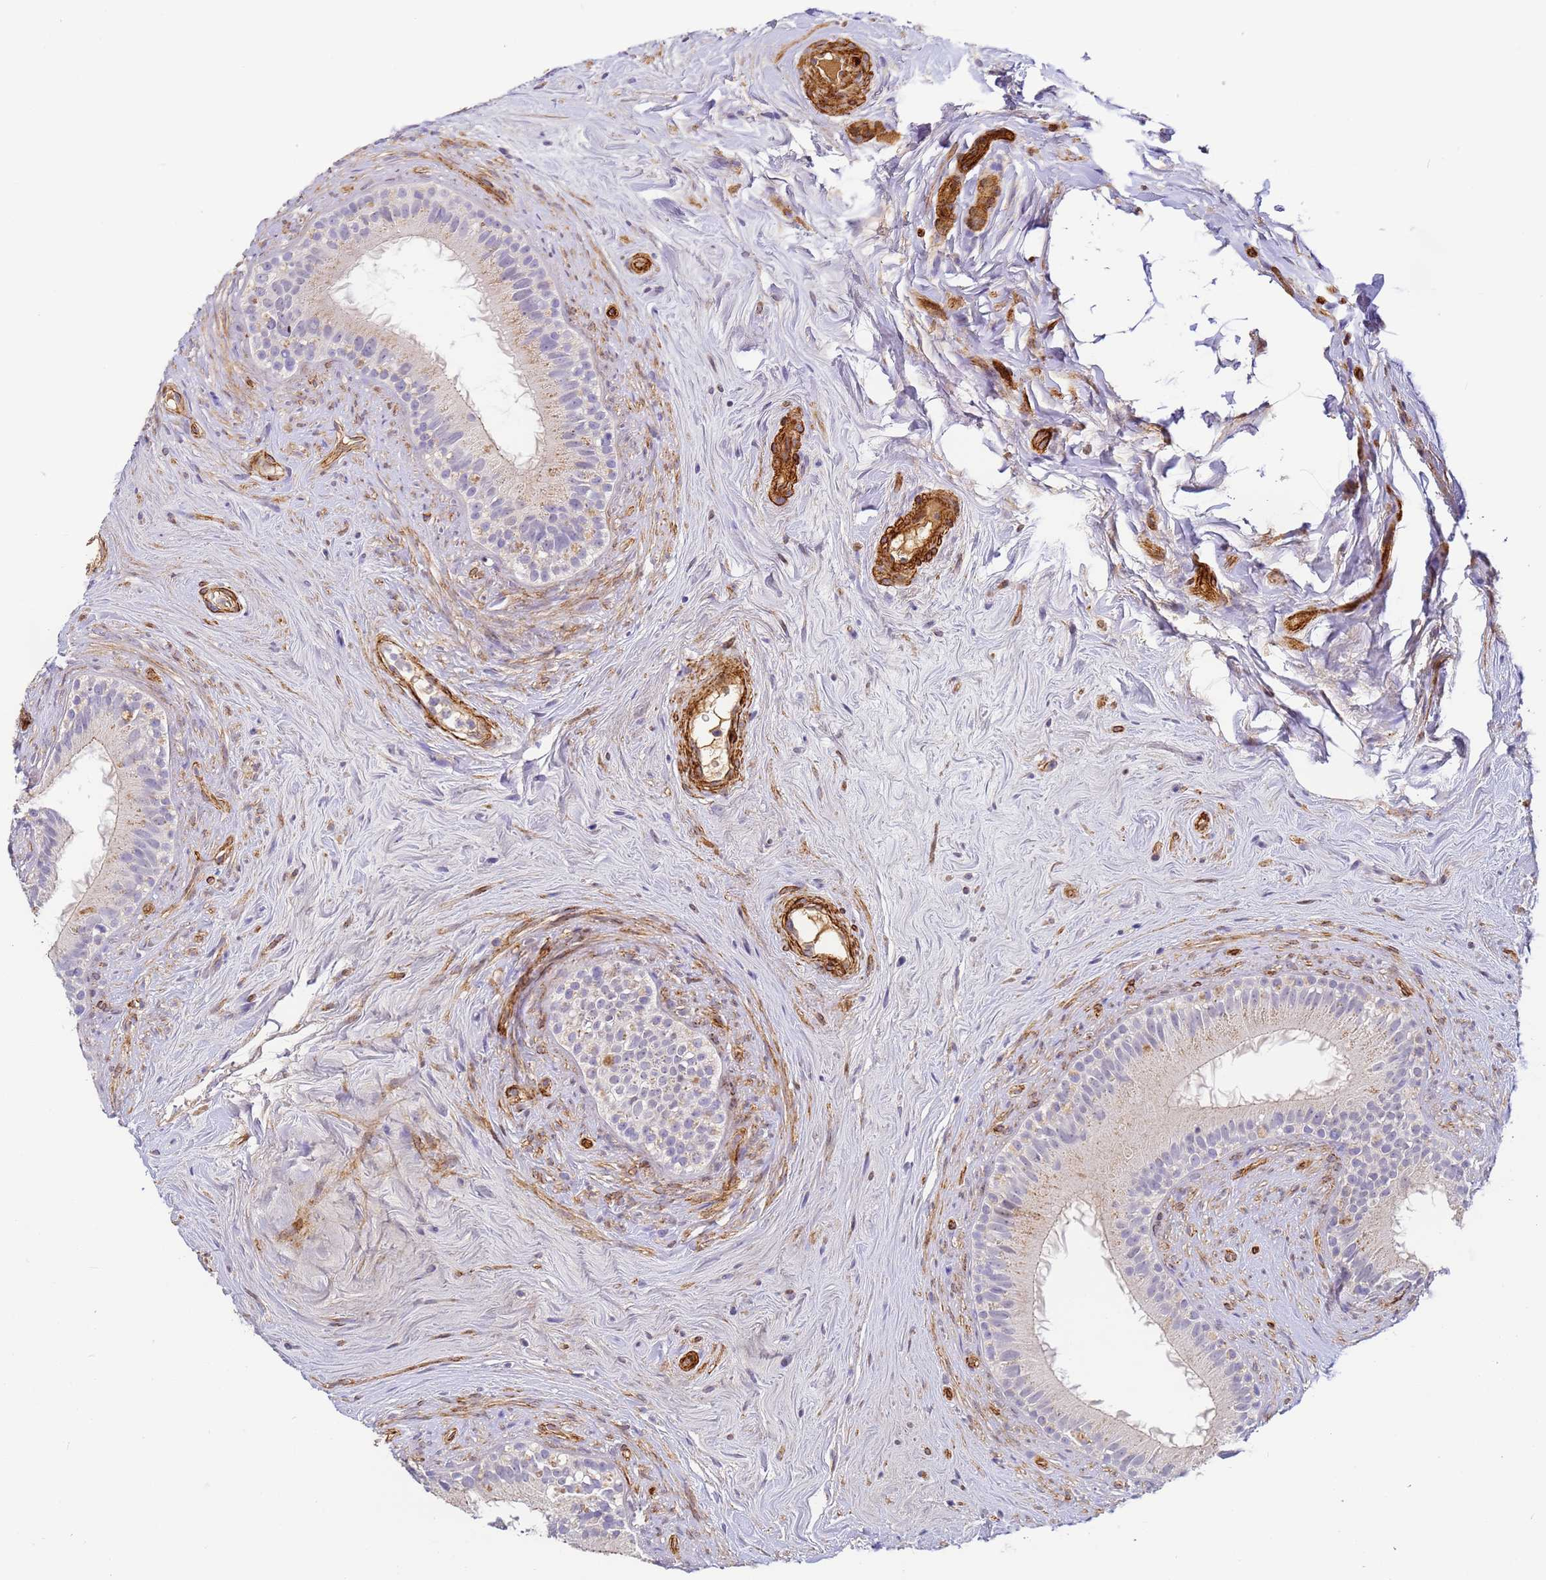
{"staining": {"intensity": "weak", "quantity": "<25%", "location": "cytoplasmic/membranous"}, "tissue": "epididymis", "cell_type": "Glandular cells", "image_type": "normal", "snomed": [{"axis": "morphology", "description": "Normal tissue, NOS"}, {"axis": "topography", "description": "Epididymis"}], "caption": "Immunohistochemistry of benign epididymis reveals no positivity in glandular cells.", "gene": "CFHR1", "patient": {"sex": "male", "age": 84}}